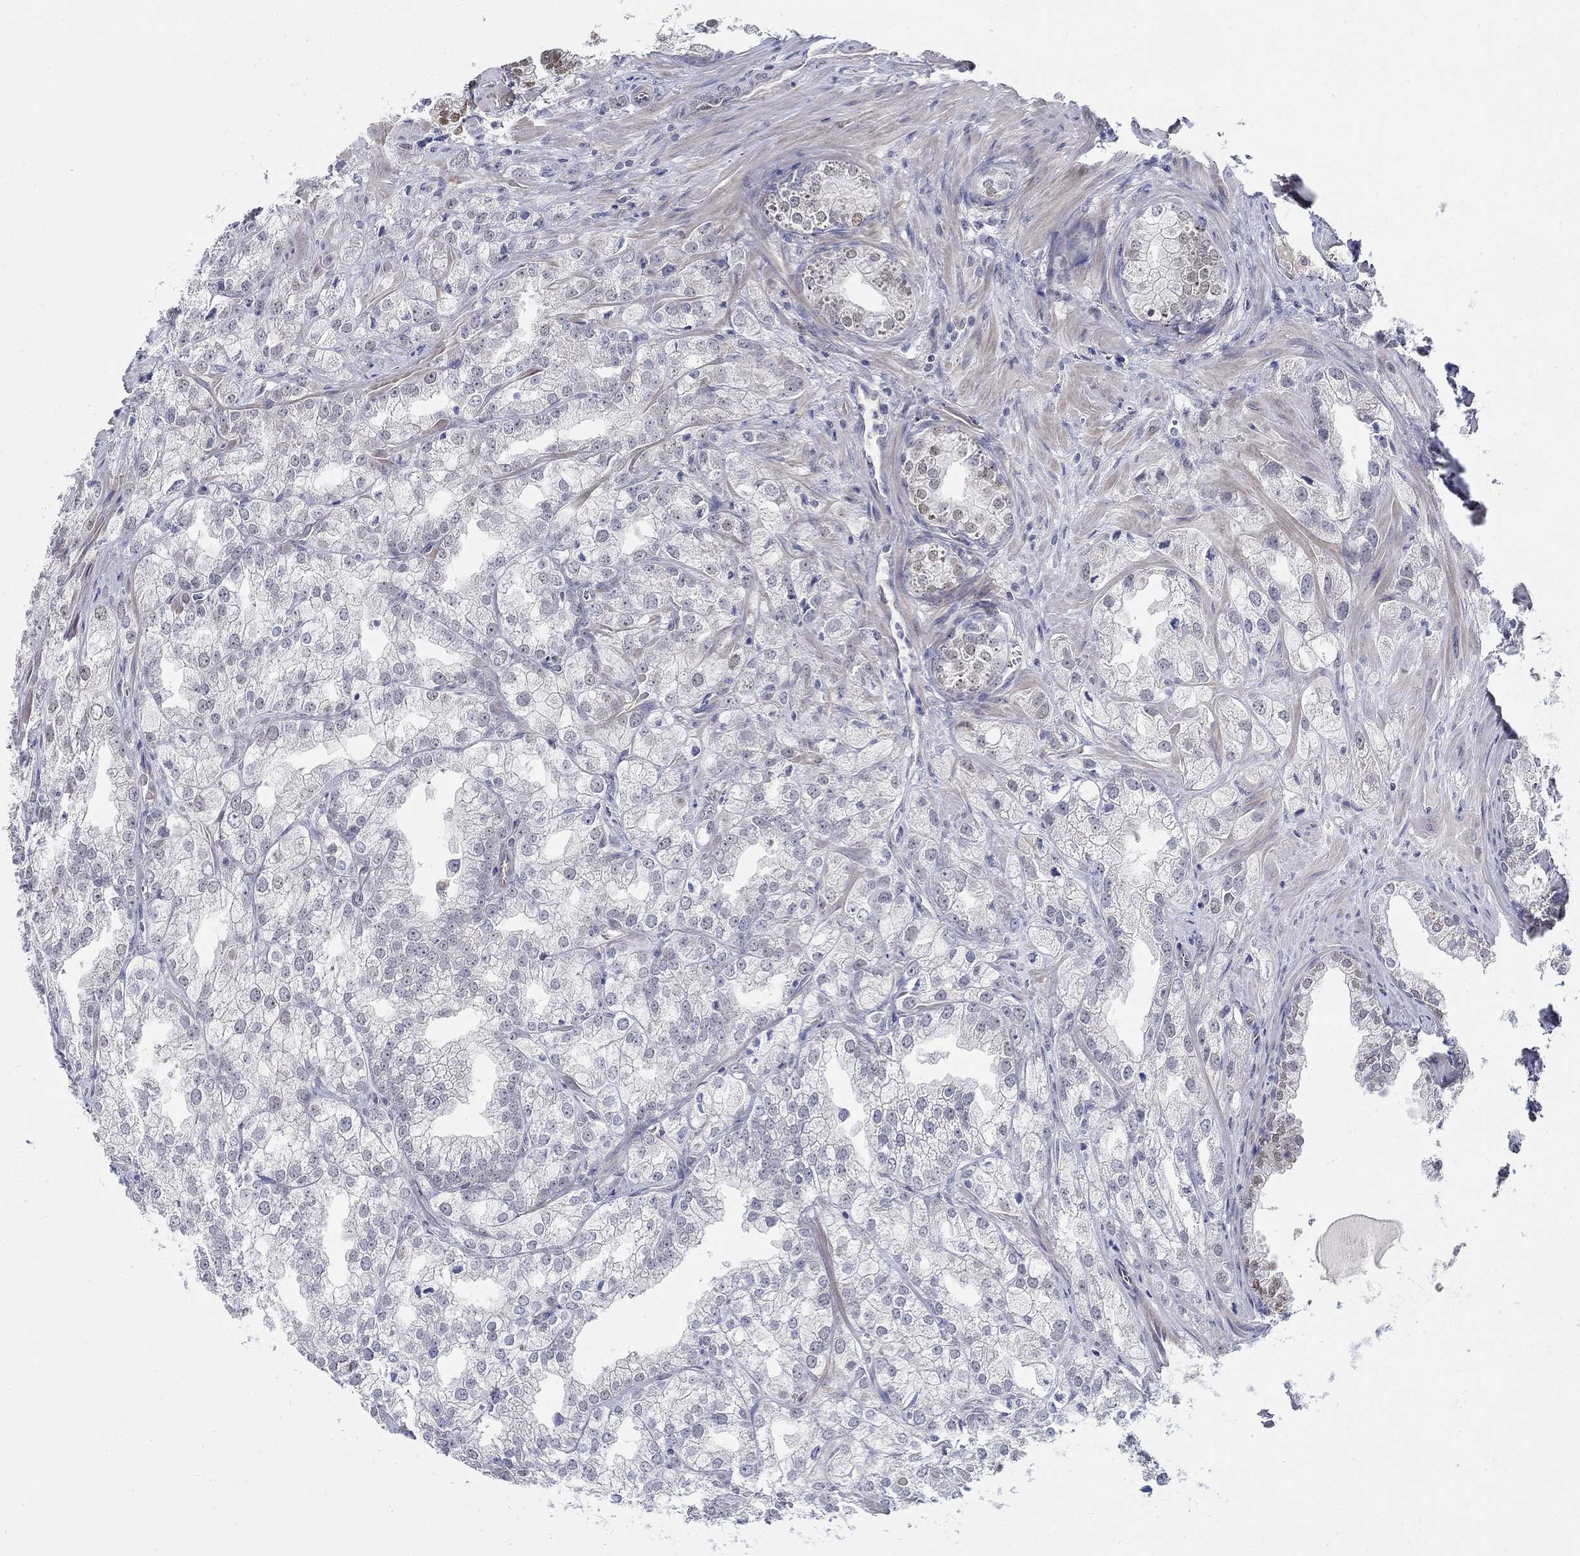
{"staining": {"intensity": "weak", "quantity": "<25%", "location": "nuclear"}, "tissue": "prostate cancer", "cell_type": "Tumor cells", "image_type": "cancer", "snomed": [{"axis": "morphology", "description": "Adenocarcinoma, NOS"}, {"axis": "topography", "description": "Prostate"}], "caption": "Tumor cells show no significant positivity in adenocarcinoma (prostate).", "gene": "C16orf46", "patient": {"sex": "male", "age": 70}}